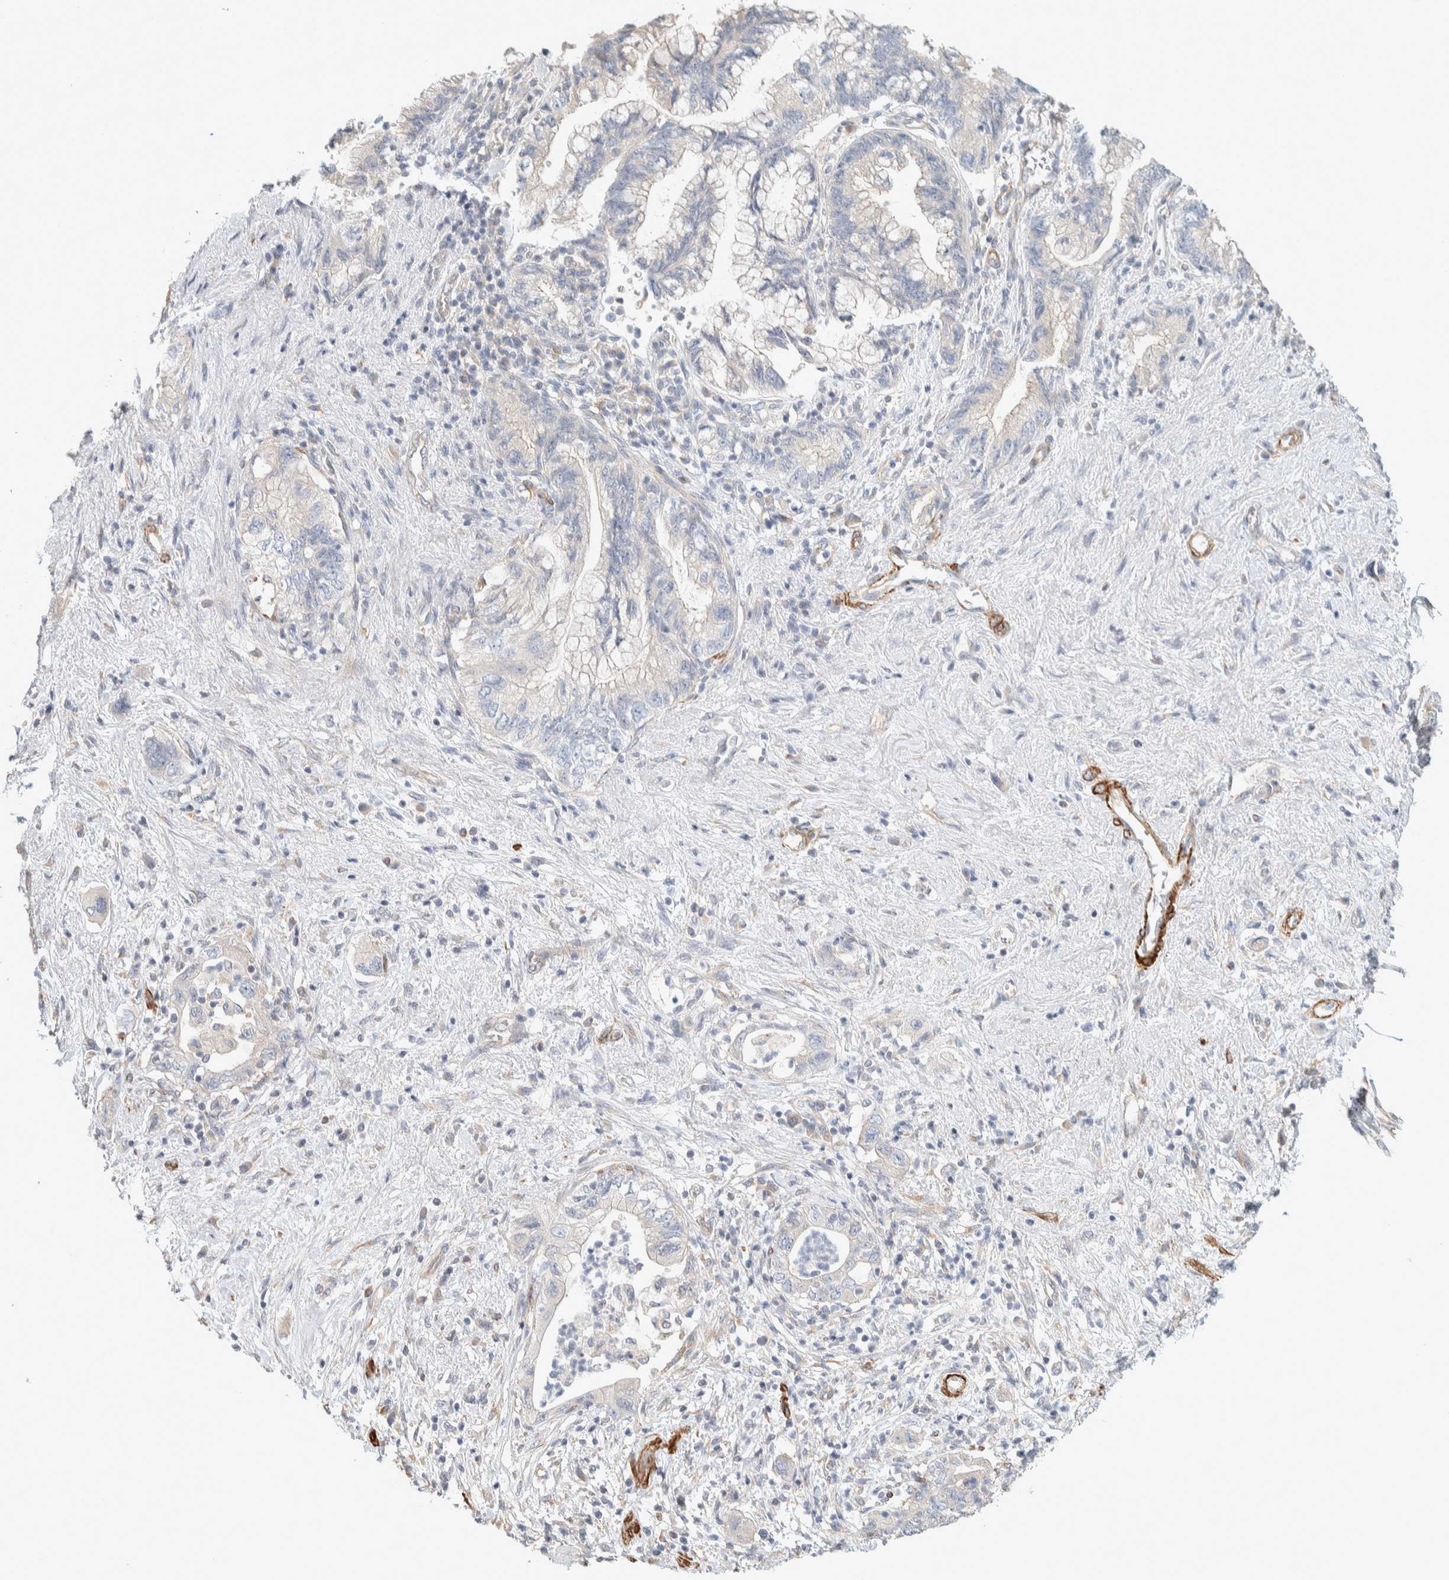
{"staining": {"intensity": "negative", "quantity": "none", "location": "none"}, "tissue": "pancreatic cancer", "cell_type": "Tumor cells", "image_type": "cancer", "snomed": [{"axis": "morphology", "description": "Adenocarcinoma, NOS"}, {"axis": "topography", "description": "Pancreas"}], "caption": "Human pancreatic cancer (adenocarcinoma) stained for a protein using IHC reveals no positivity in tumor cells.", "gene": "CDR2", "patient": {"sex": "female", "age": 73}}